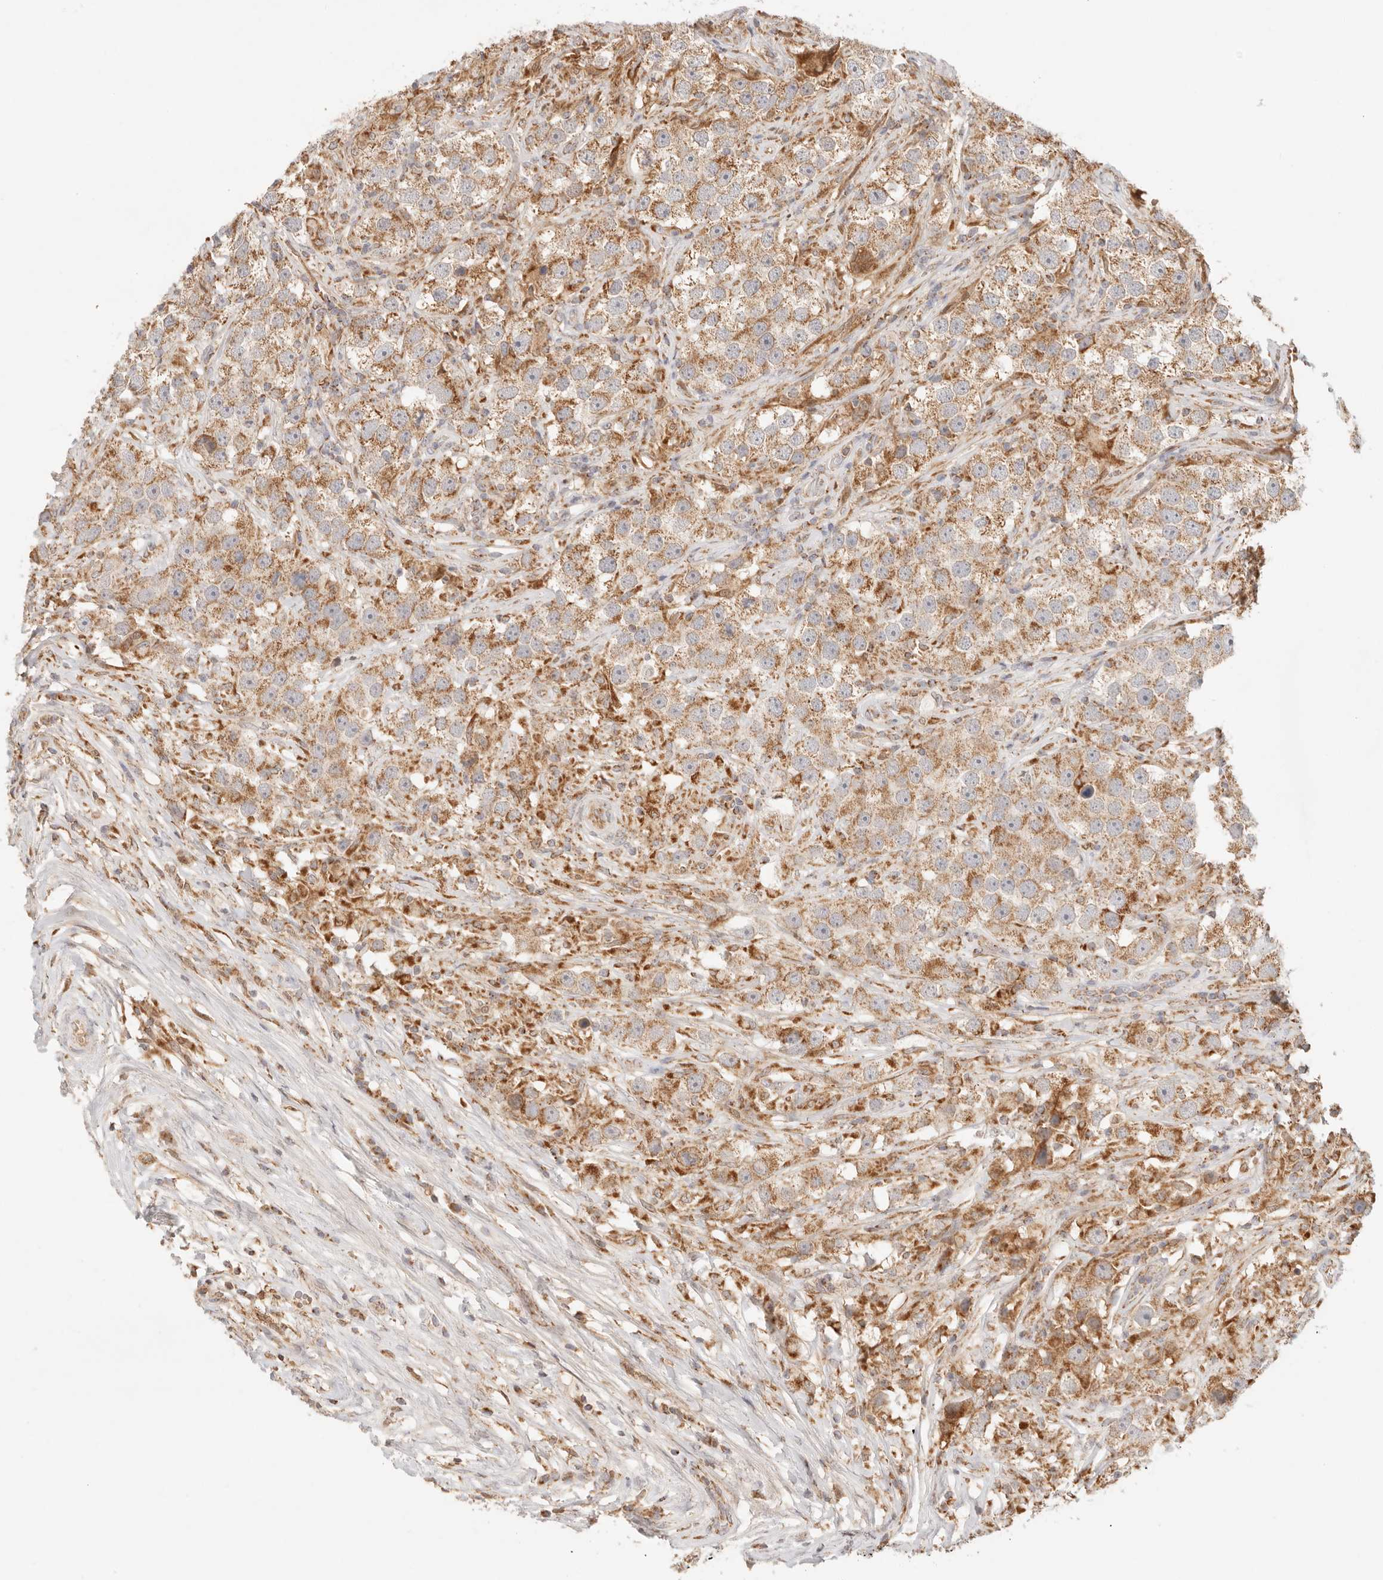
{"staining": {"intensity": "moderate", "quantity": ">75%", "location": "cytoplasmic/membranous"}, "tissue": "testis cancer", "cell_type": "Tumor cells", "image_type": "cancer", "snomed": [{"axis": "morphology", "description": "Seminoma, NOS"}, {"axis": "topography", "description": "Testis"}], "caption": "This micrograph displays immunohistochemistry staining of testis seminoma, with medium moderate cytoplasmic/membranous expression in about >75% of tumor cells.", "gene": "COA6", "patient": {"sex": "male", "age": 49}}